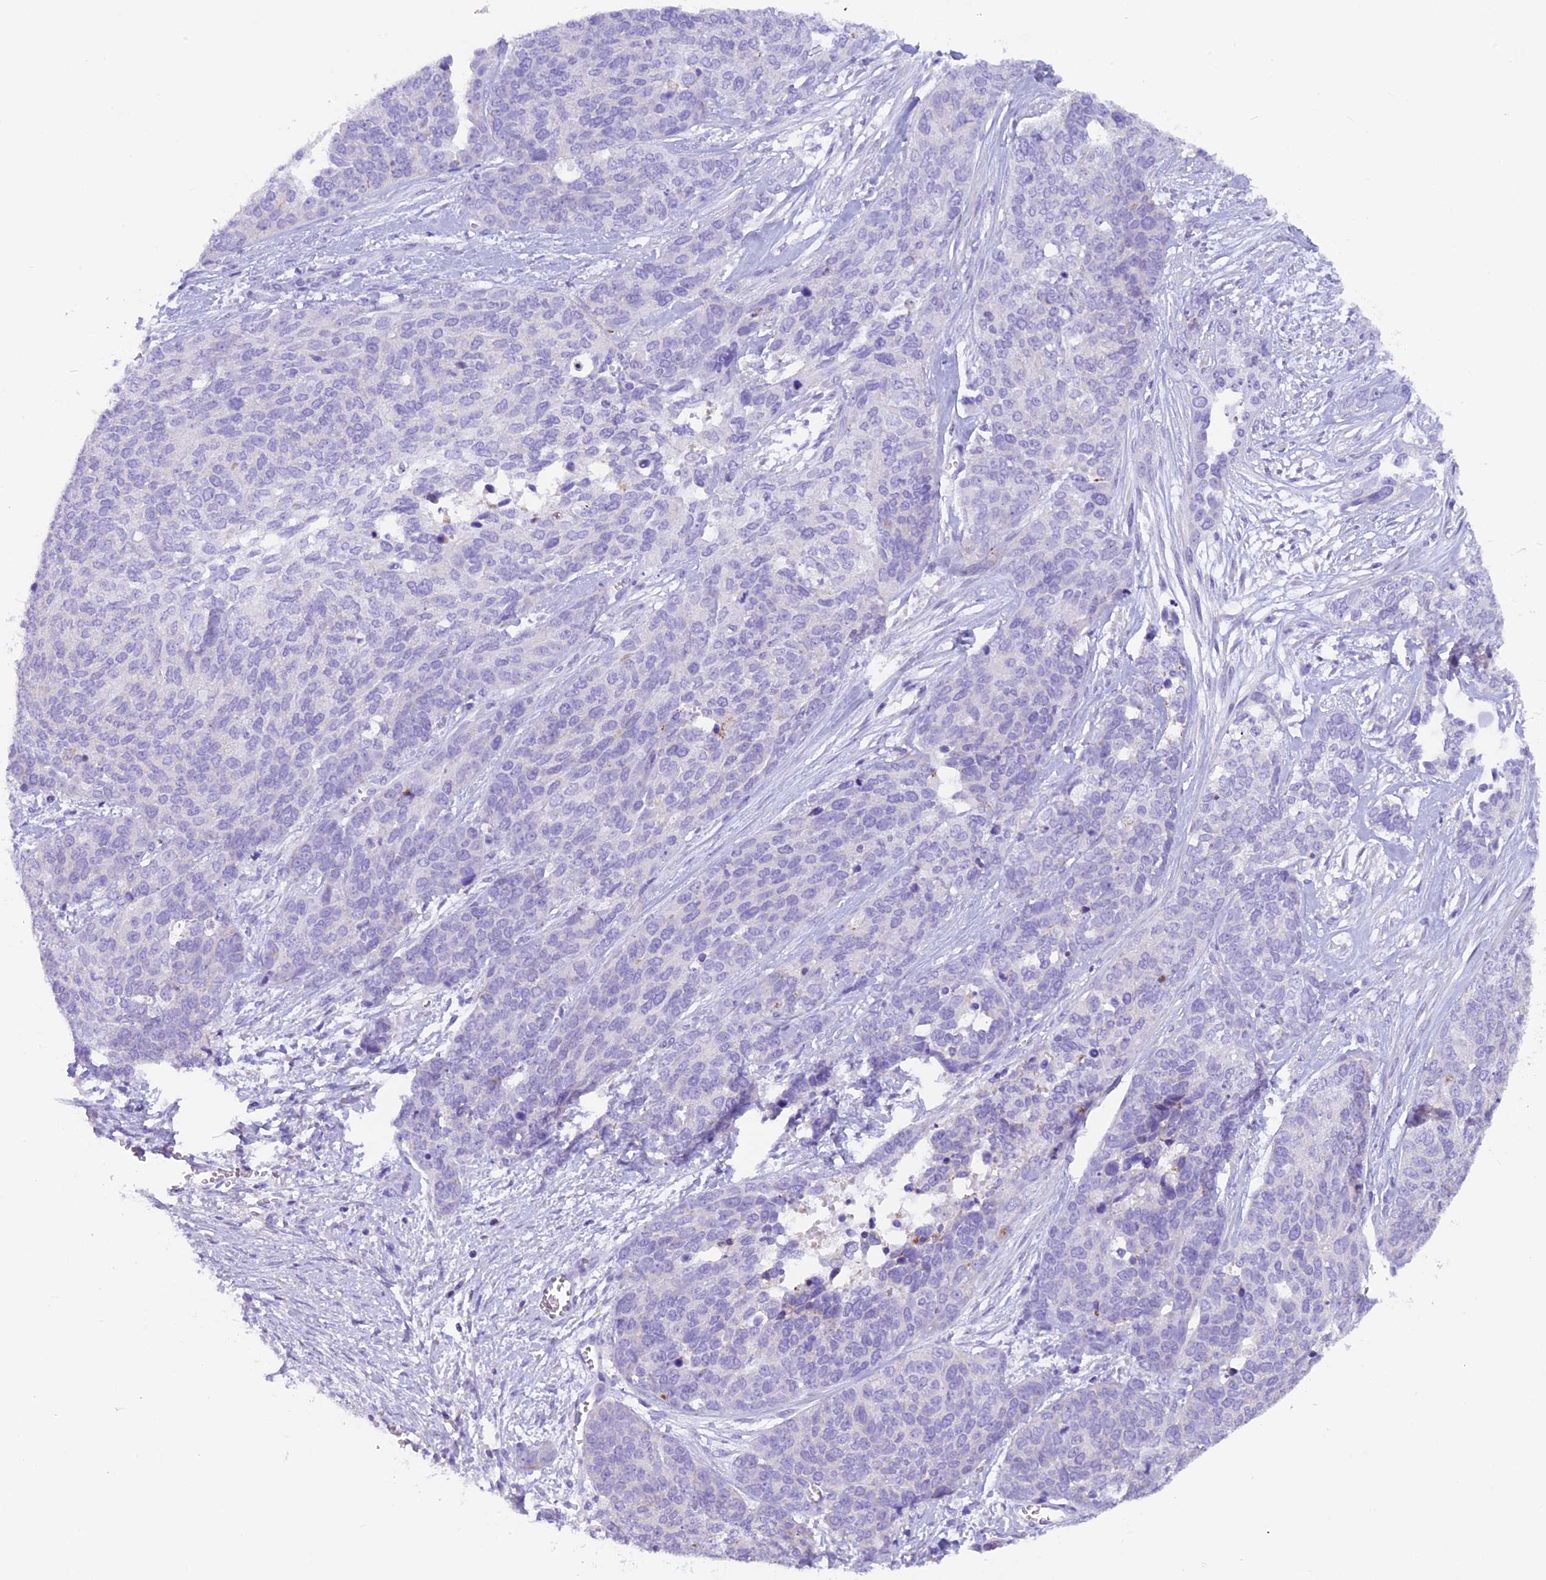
{"staining": {"intensity": "negative", "quantity": "none", "location": "none"}, "tissue": "ovarian cancer", "cell_type": "Tumor cells", "image_type": "cancer", "snomed": [{"axis": "morphology", "description": "Cystadenocarcinoma, serous, NOS"}, {"axis": "topography", "description": "Ovary"}], "caption": "High magnification brightfield microscopy of serous cystadenocarcinoma (ovarian) stained with DAB (brown) and counterstained with hematoxylin (blue): tumor cells show no significant staining.", "gene": "RTTN", "patient": {"sex": "female", "age": 44}}